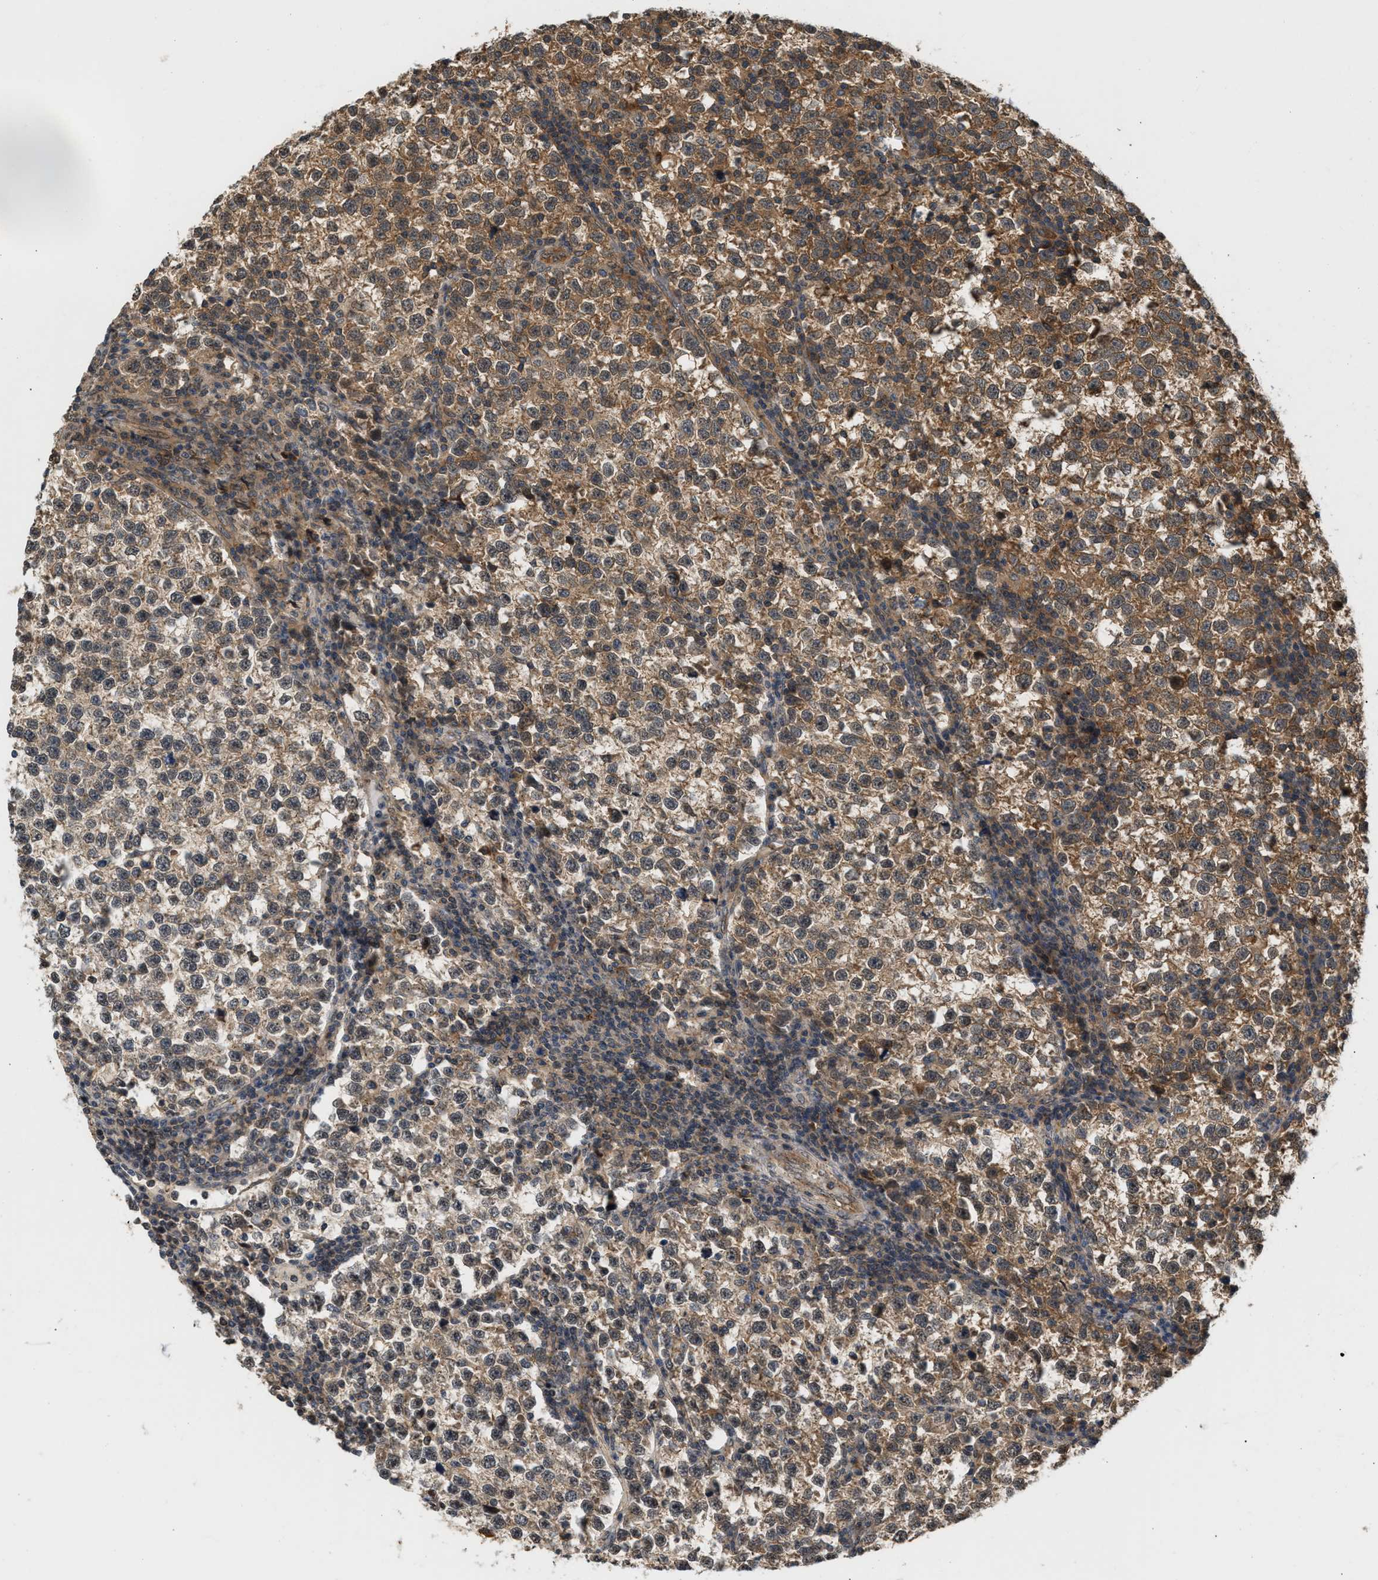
{"staining": {"intensity": "moderate", "quantity": ">75%", "location": "cytoplasmic/membranous"}, "tissue": "testis cancer", "cell_type": "Tumor cells", "image_type": "cancer", "snomed": [{"axis": "morphology", "description": "Normal tissue, NOS"}, {"axis": "morphology", "description": "Seminoma, NOS"}, {"axis": "topography", "description": "Testis"}], "caption": "There is medium levels of moderate cytoplasmic/membranous staining in tumor cells of testis seminoma, as demonstrated by immunohistochemical staining (brown color).", "gene": "MAP2K5", "patient": {"sex": "male", "age": 43}}